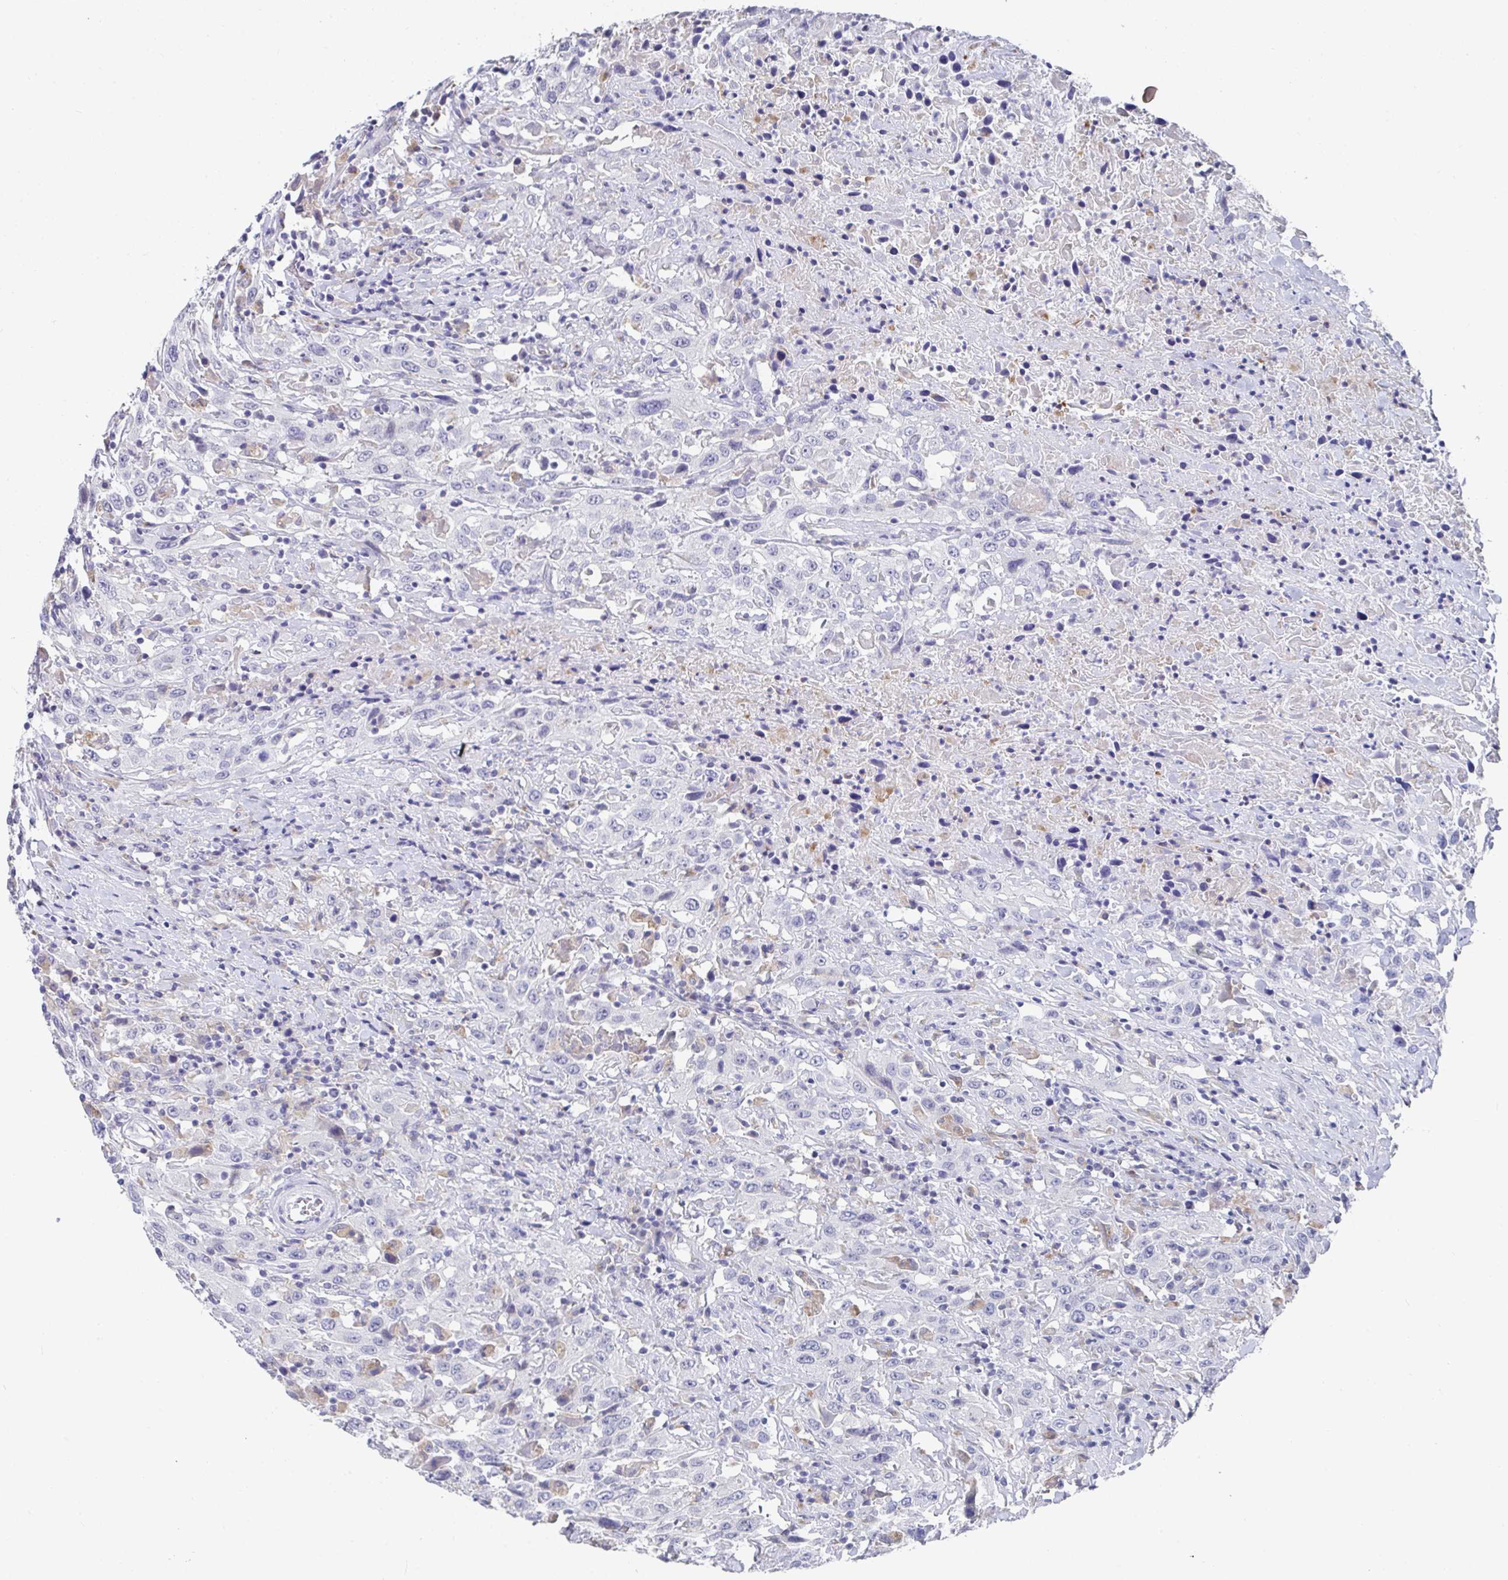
{"staining": {"intensity": "negative", "quantity": "none", "location": "none"}, "tissue": "urothelial cancer", "cell_type": "Tumor cells", "image_type": "cancer", "snomed": [{"axis": "morphology", "description": "Urothelial carcinoma, High grade"}, {"axis": "topography", "description": "Urinary bladder"}], "caption": "Immunohistochemistry (IHC) of human urothelial cancer displays no staining in tumor cells.", "gene": "TAS2R39", "patient": {"sex": "male", "age": 61}}